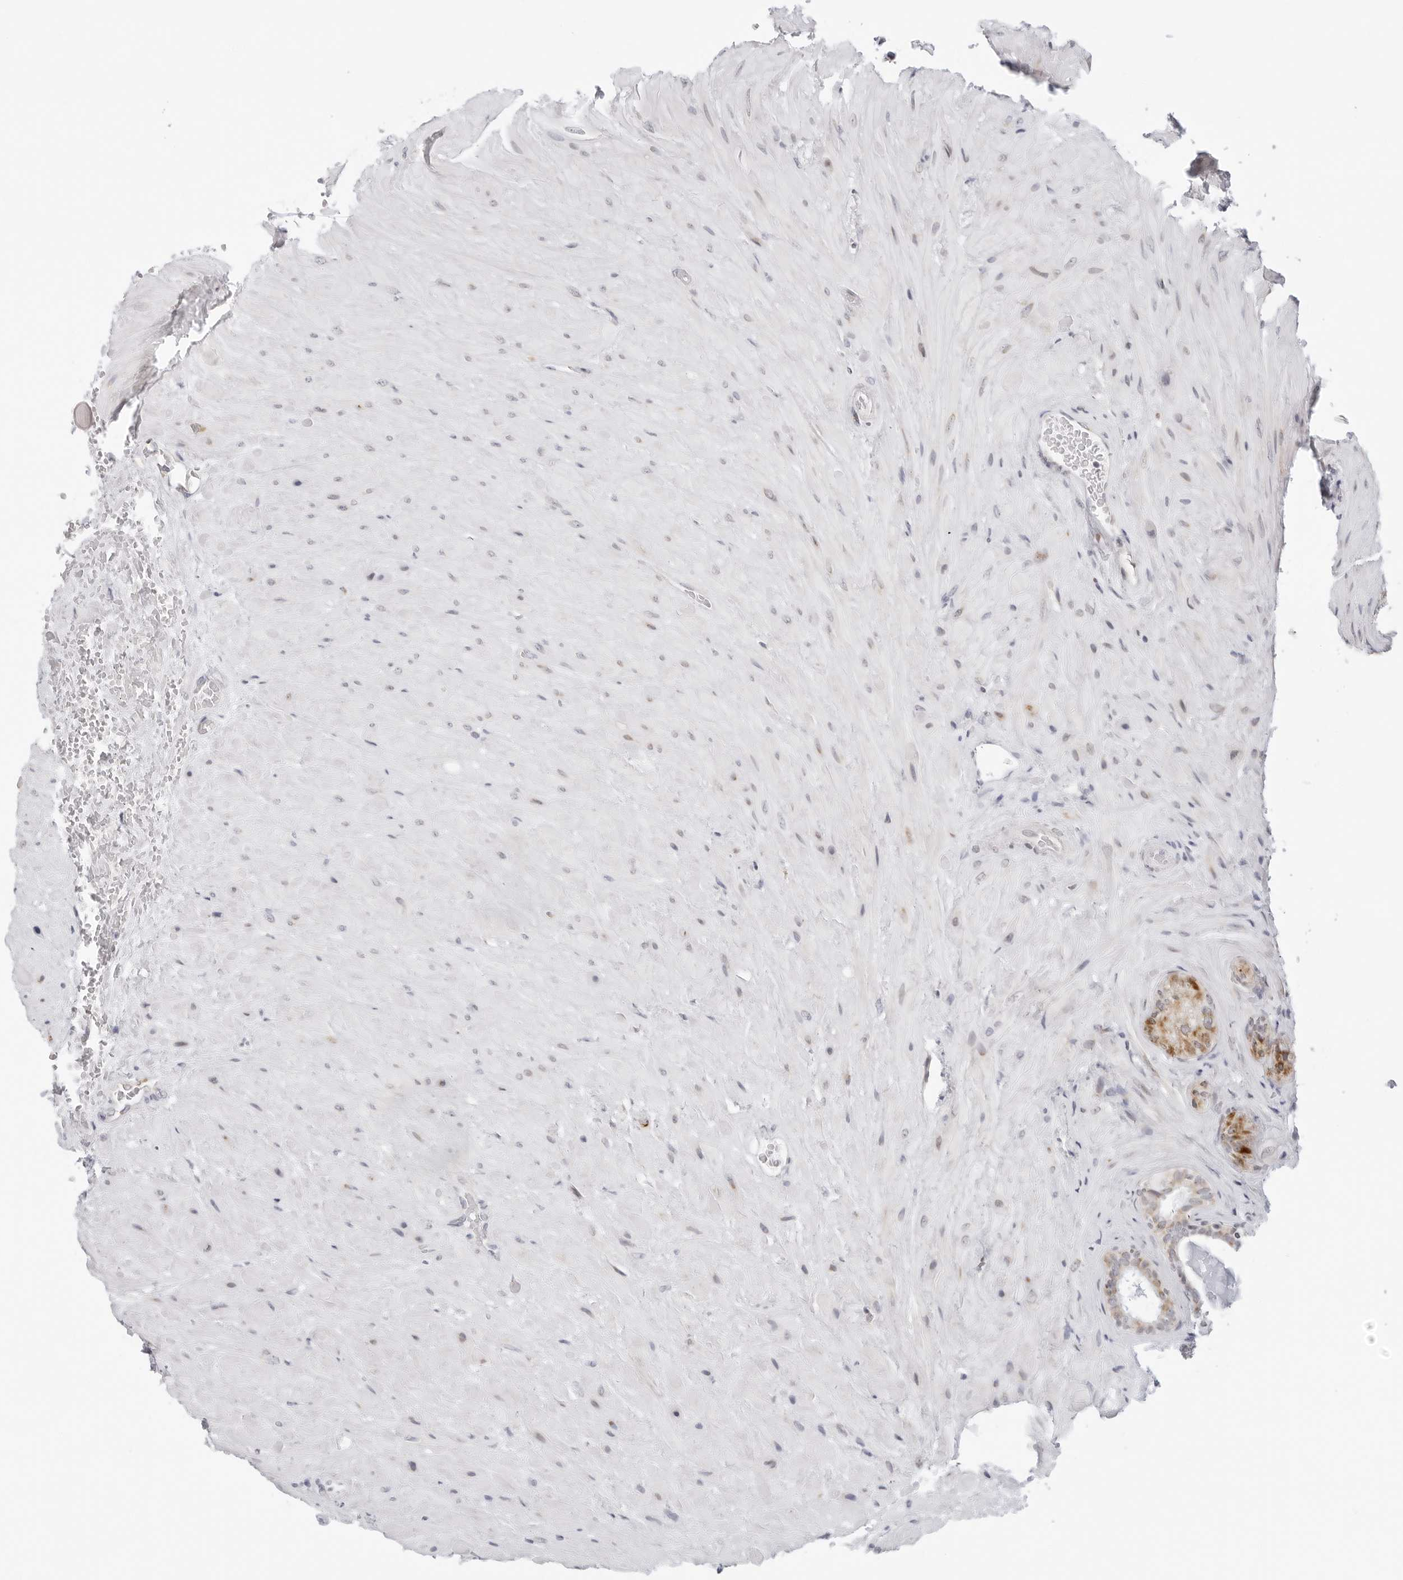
{"staining": {"intensity": "moderate", "quantity": ">75%", "location": "cytoplasmic/membranous"}, "tissue": "seminal vesicle", "cell_type": "Glandular cells", "image_type": "normal", "snomed": [{"axis": "morphology", "description": "Normal tissue, NOS"}, {"axis": "topography", "description": "Prostate"}, {"axis": "topography", "description": "Seminal veicle"}], "caption": "Approximately >75% of glandular cells in benign seminal vesicle exhibit moderate cytoplasmic/membranous protein positivity as visualized by brown immunohistochemical staining.", "gene": "CIART", "patient": {"sex": "male", "age": 67}}